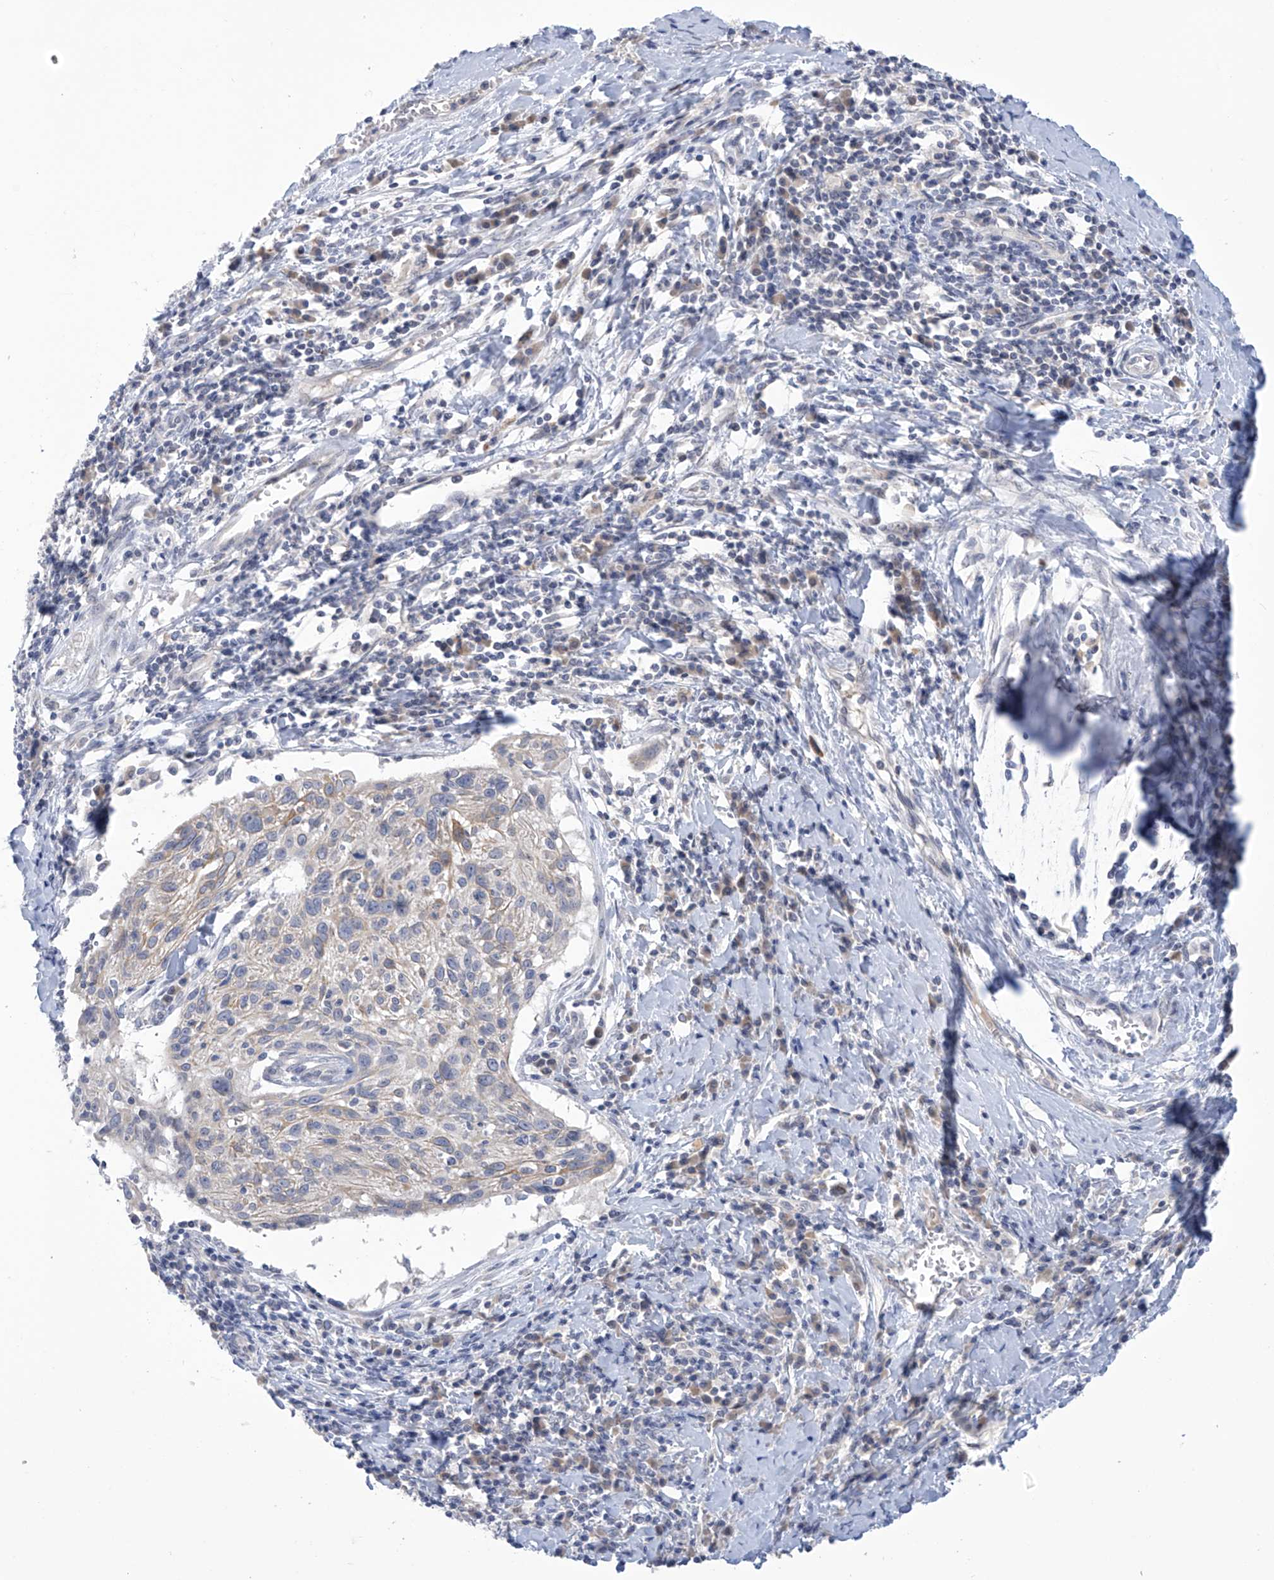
{"staining": {"intensity": "negative", "quantity": "none", "location": "none"}, "tissue": "cervical cancer", "cell_type": "Tumor cells", "image_type": "cancer", "snomed": [{"axis": "morphology", "description": "Squamous cell carcinoma, NOS"}, {"axis": "topography", "description": "Cervix"}], "caption": "High power microscopy micrograph of an IHC photomicrograph of cervical cancer, revealing no significant expression in tumor cells.", "gene": "IBA57", "patient": {"sex": "female", "age": 51}}